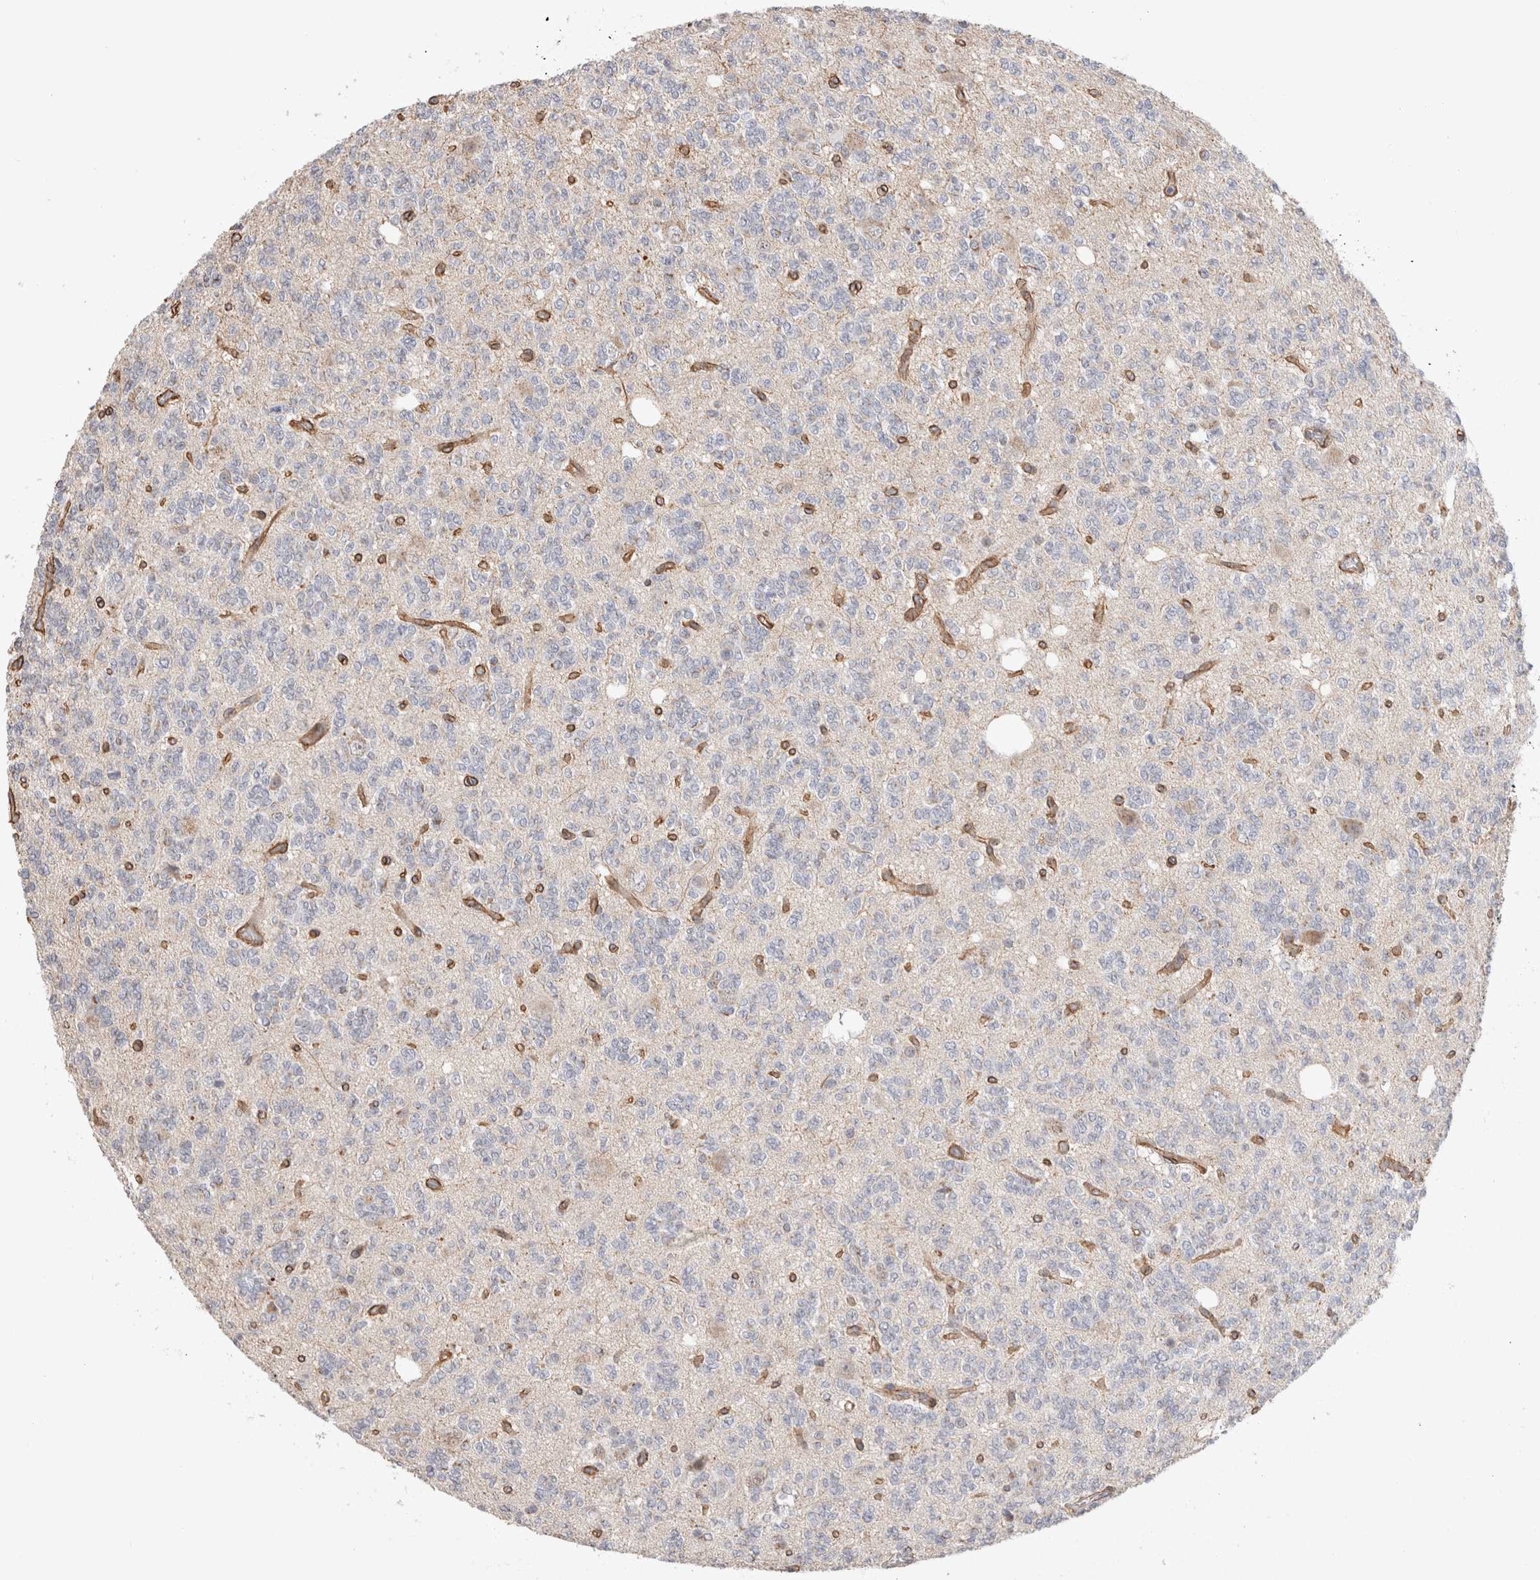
{"staining": {"intensity": "negative", "quantity": "none", "location": "none"}, "tissue": "glioma", "cell_type": "Tumor cells", "image_type": "cancer", "snomed": [{"axis": "morphology", "description": "Glioma, malignant, Low grade"}, {"axis": "topography", "description": "Brain"}], "caption": "Immunohistochemistry of glioma shows no expression in tumor cells.", "gene": "CAAP1", "patient": {"sex": "male", "age": 38}}